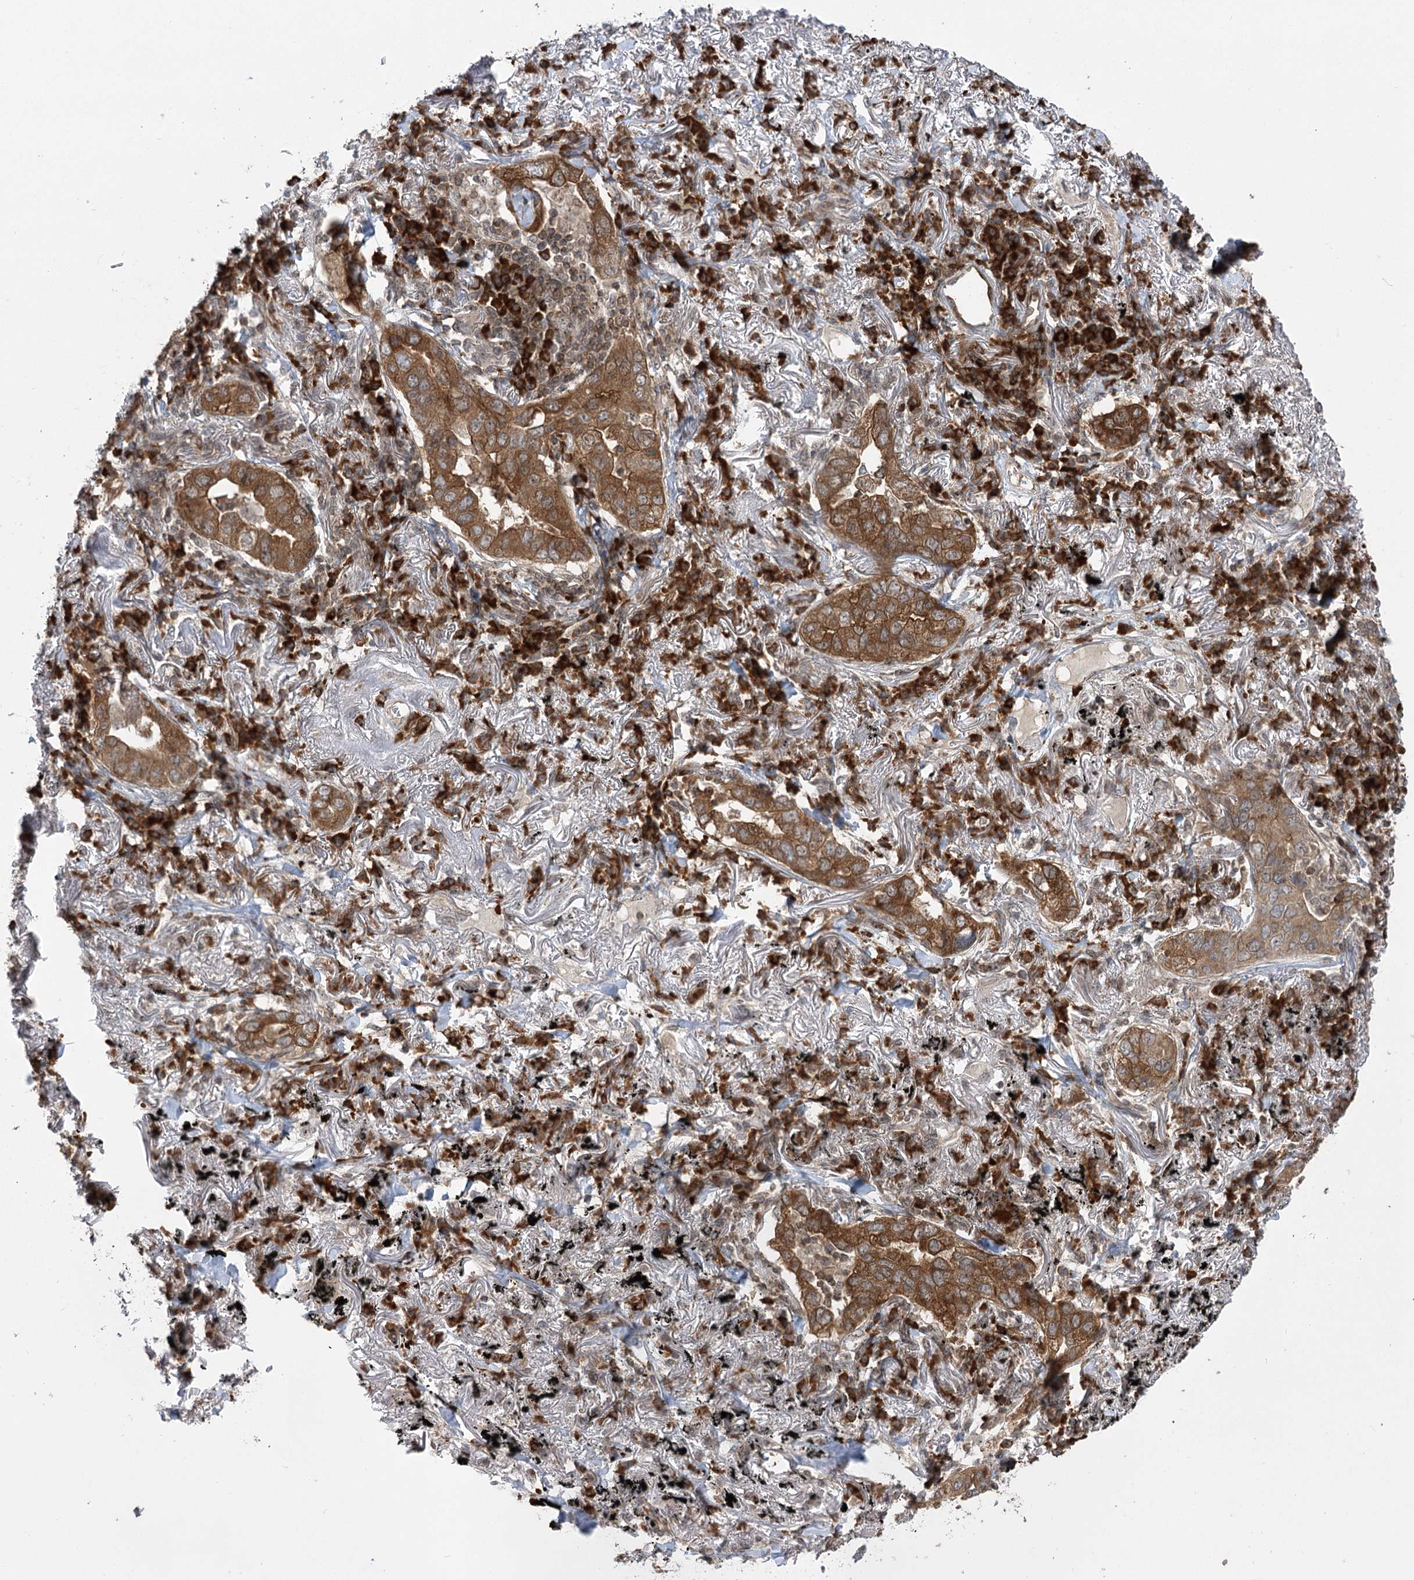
{"staining": {"intensity": "moderate", "quantity": ">75%", "location": "cytoplasmic/membranous"}, "tissue": "lung cancer", "cell_type": "Tumor cells", "image_type": "cancer", "snomed": [{"axis": "morphology", "description": "Adenocarcinoma, NOS"}, {"axis": "topography", "description": "Lung"}], "caption": "The histopathology image reveals staining of adenocarcinoma (lung), revealing moderate cytoplasmic/membranous protein expression (brown color) within tumor cells.", "gene": "SYTL1", "patient": {"sex": "male", "age": 65}}